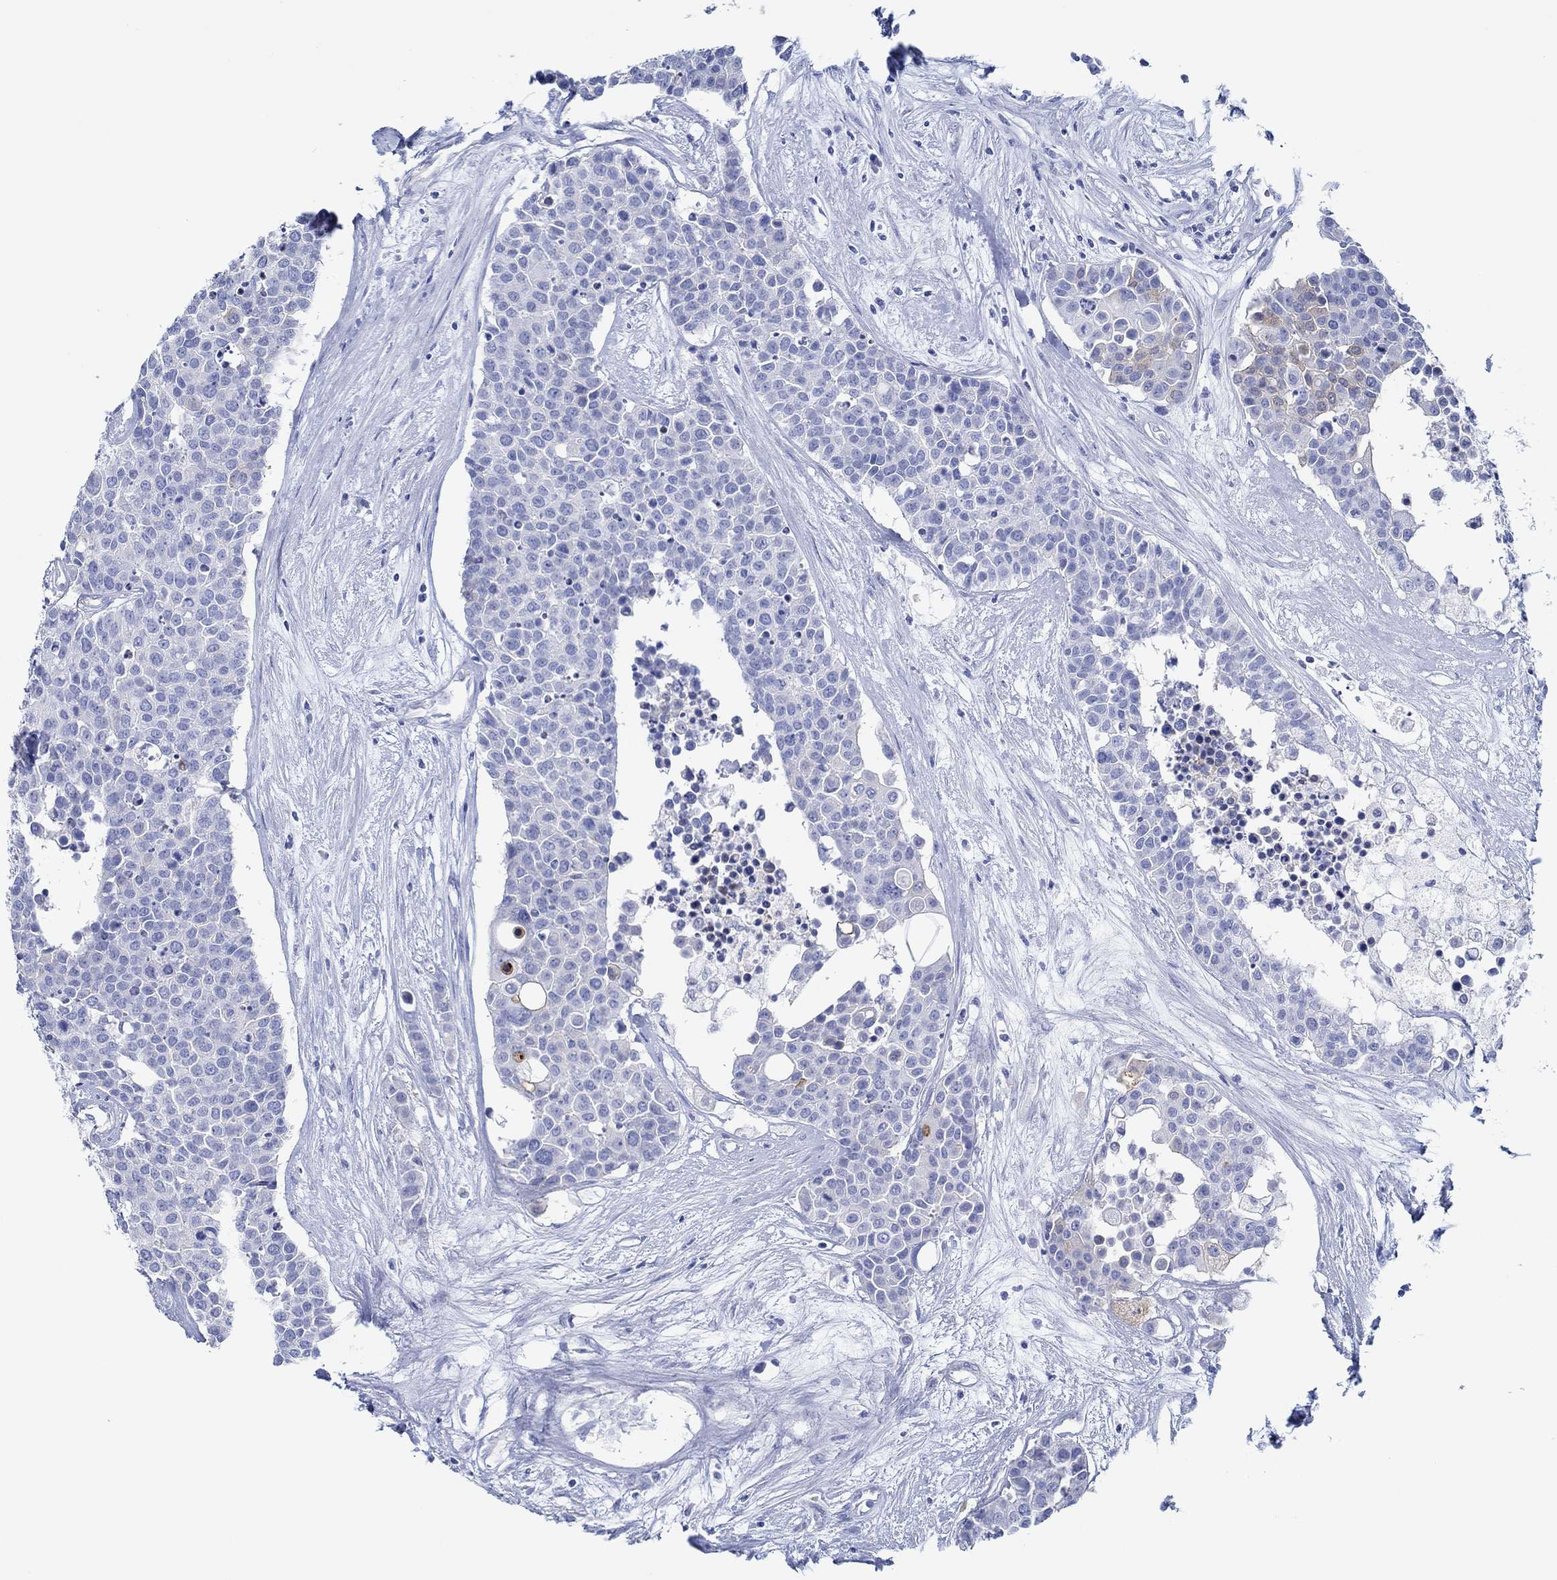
{"staining": {"intensity": "weak", "quantity": "<25%", "location": "cytoplasmic/membranous"}, "tissue": "carcinoid", "cell_type": "Tumor cells", "image_type": "cancer", "snomed": [{"axis": "morphology", "description": "Carcinoid, malignant, NOS"}, {"axis": "topography", "description": "Colon"}], "caption": "IHC of carcinoid demonstrates no staining in tumor cells.", "gene": "IGFBP6", "patient": {"sex": "male", "age": 81}}